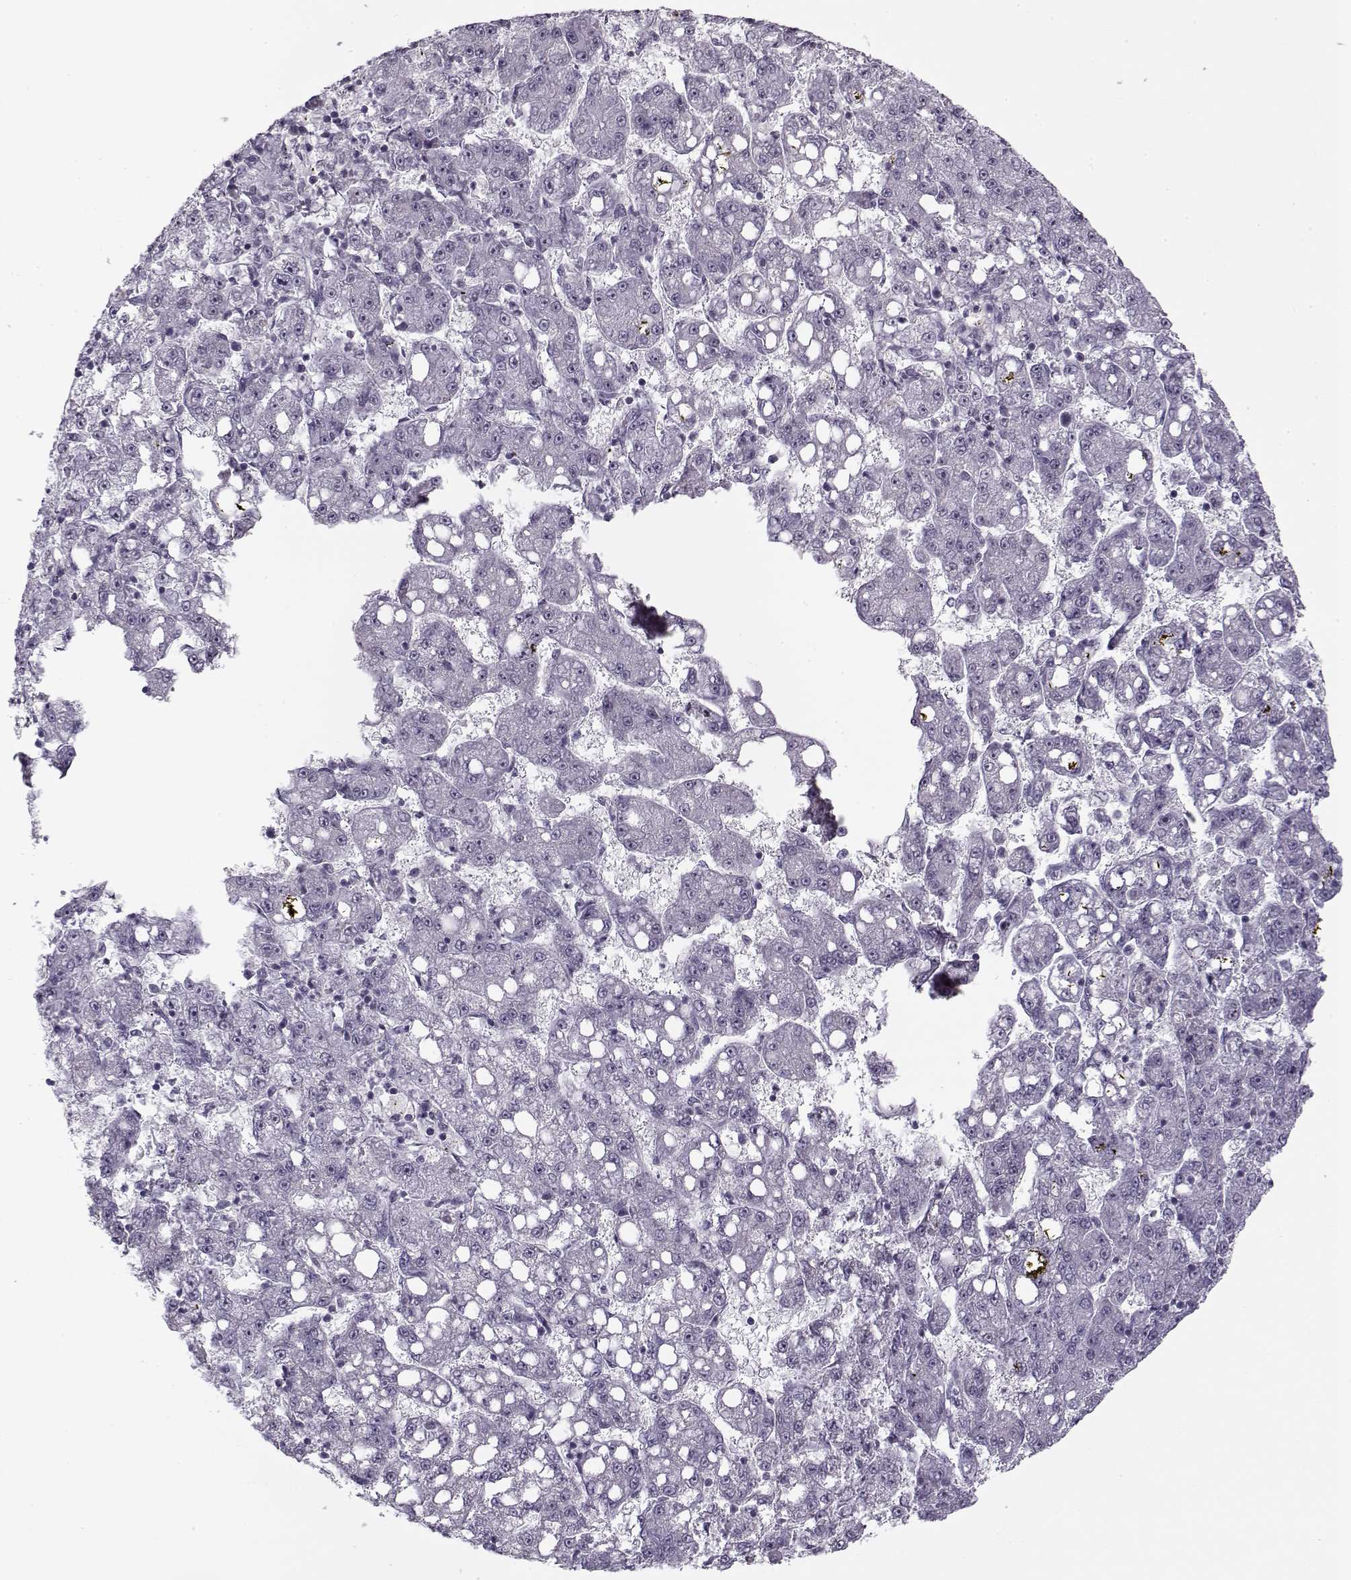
{"staining": {"intensity": "negative", "quantity": "none", "location": "none"}, "tissue": "liver cancer", "cell_type": "Tumor cells", "image_type": "cancer", "snomed": [{"axis": "morphology", "description": "Carcinoma, Hepatocellular, NOS"}, {"axis": "topography", "description": "Liver"}], "caption": "There is no significant expression in tumor cells of liver hepatocellular carcinoma.", "gene": "PNMT", "patient": {"sex": "female", "age": 65}}